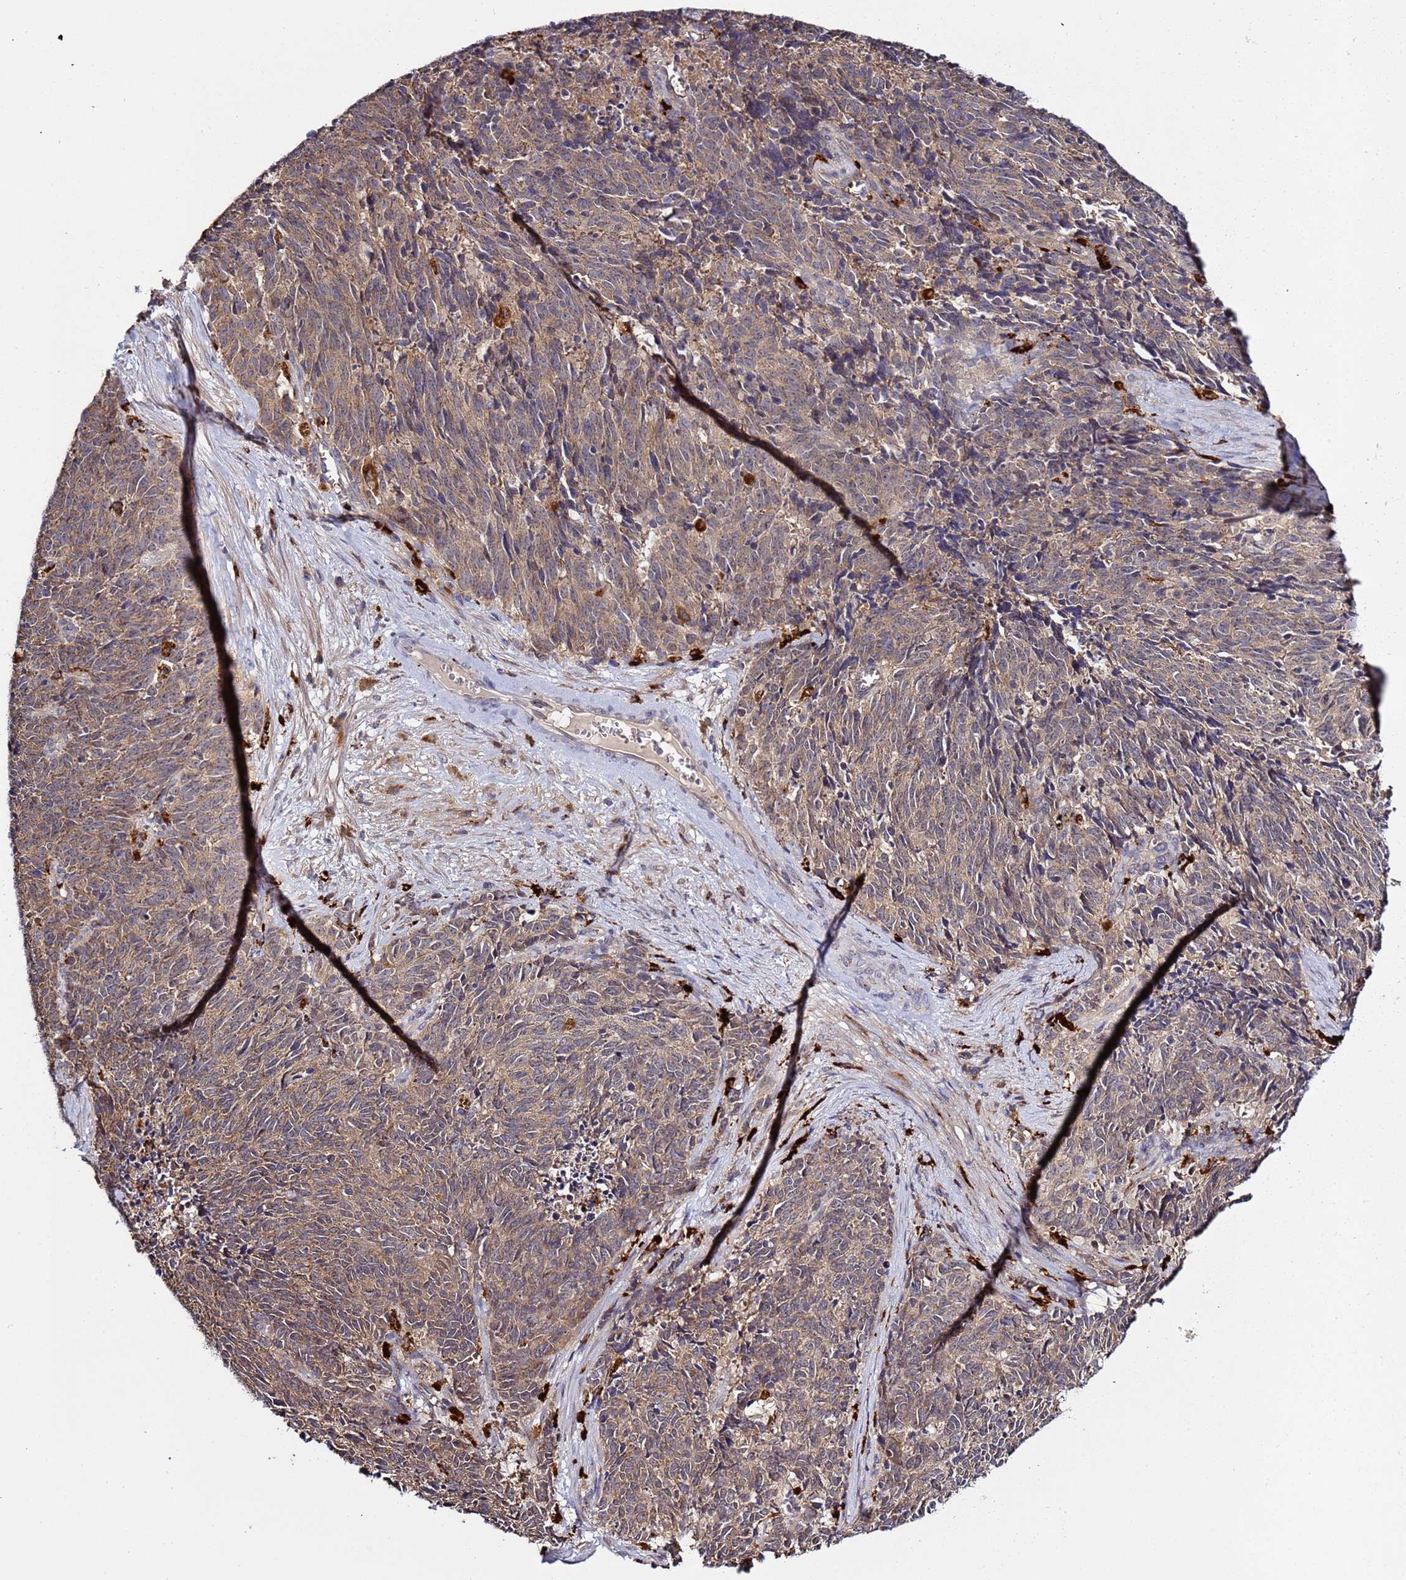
{"staining": {"intensity": "weak", "quantity": ">75%", "location": "cytoplasmic/membranous"}, "tissue": "cervical cancer", "cell_type": "Tumor cells", "image_type": "cancer", "snomed": [{"axis": "morphology", "description": "Squamous cell carcinoma, NOS"}, {"axis": "topography", "description": "Cervix"}], "caption": "Cervical squamous cell carcinoma stained with DAB immunohistochemistry (IHC) displays low levels of weak cytoplasmic/membranous positivity in approximately >75% of tumor cells.", "gene": "VPS36", "patient": {"sex": "female", "age": 29}}